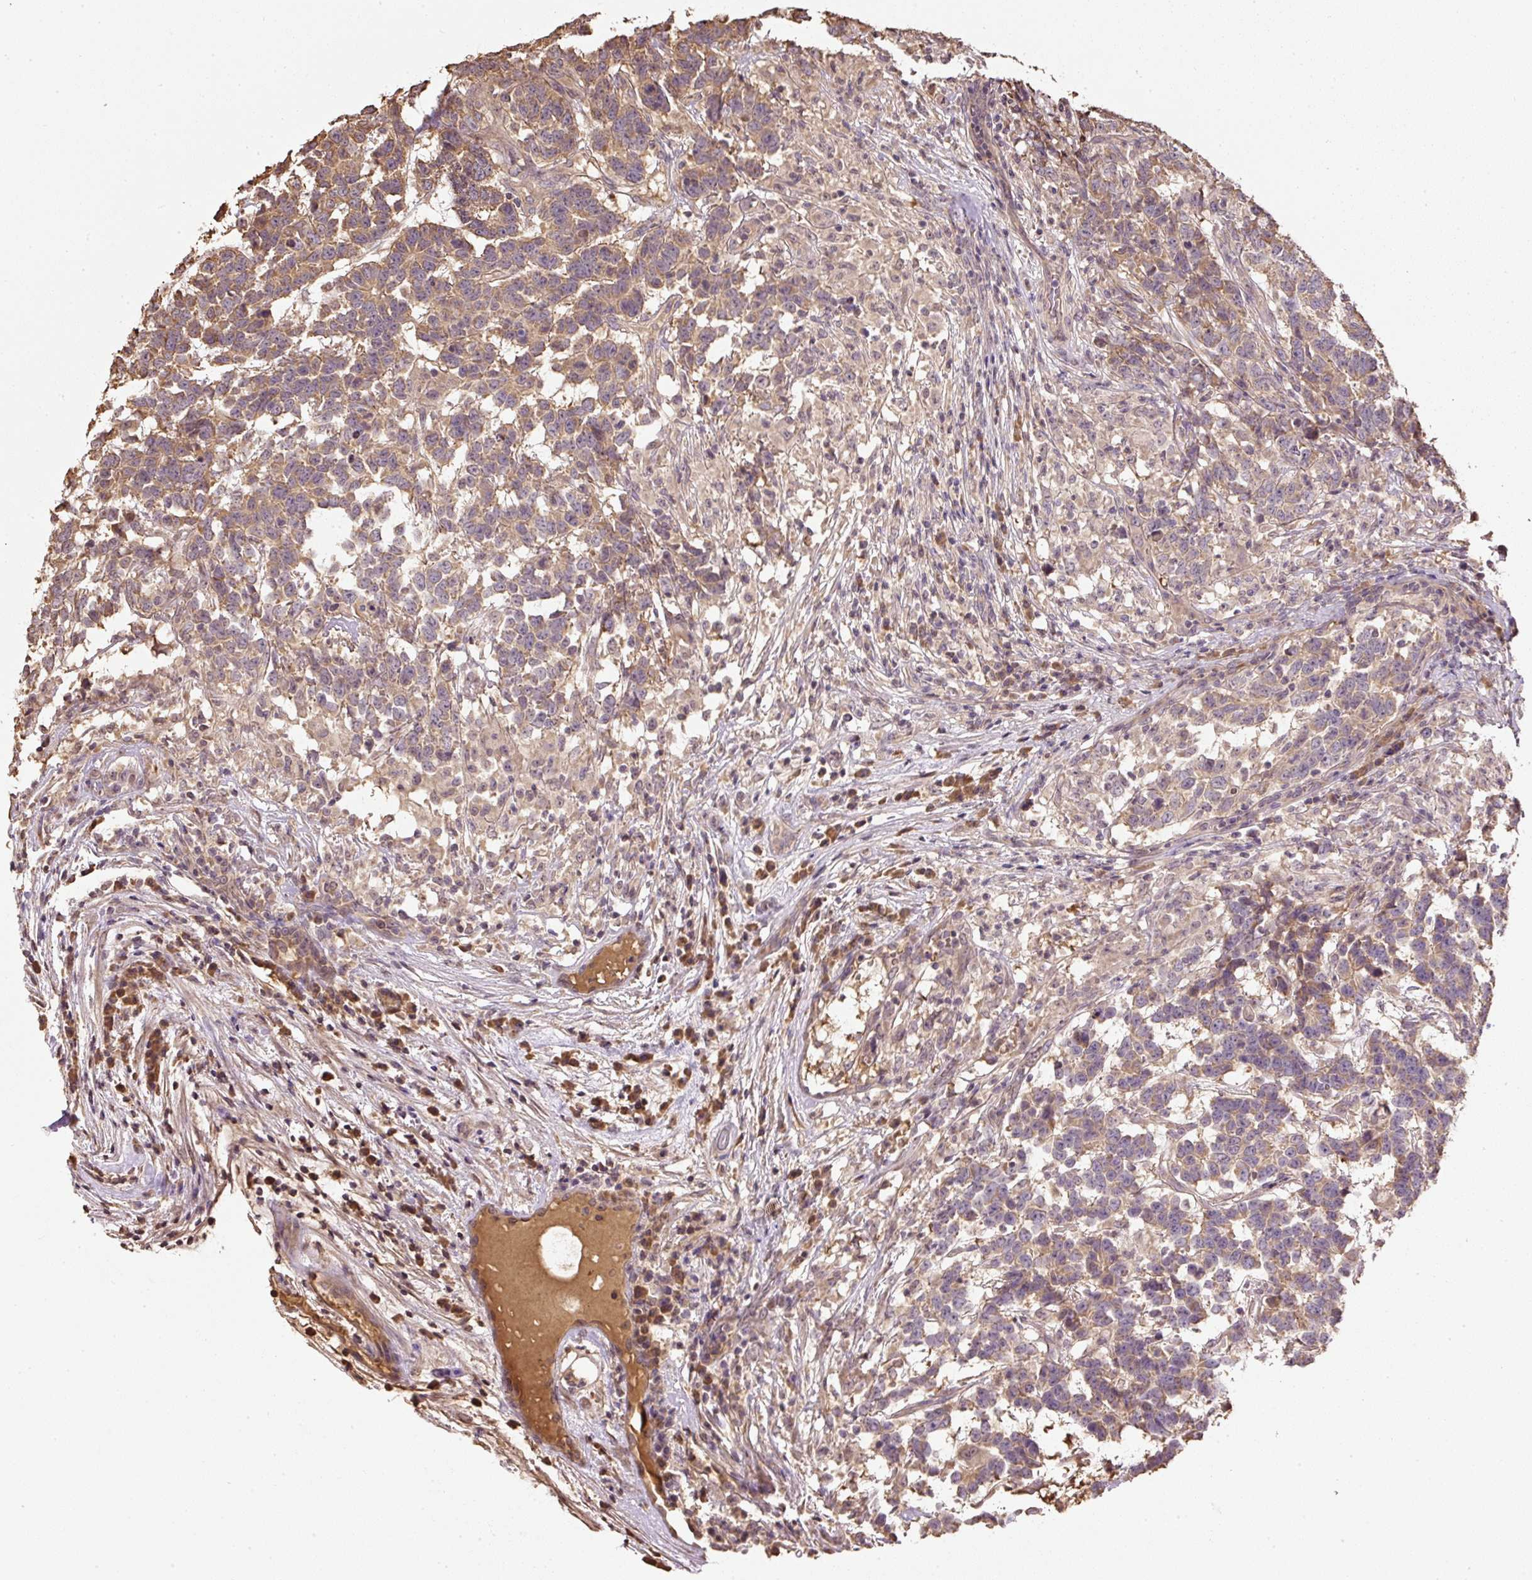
{"staining": {"intensity": "weak", "quantity": ">75%", "location": "cytoplasmic/membranous"}, "tissue": "testis cancer", "cell_type": "Tumor cells", "image_type": "cancer", "snomed": [{"axis": "morphology", "description": "Carcinoma, Embryonal, NOS"}, {"axis": "topography", "description": "Testis"}], "caption": "Immunohistochemistry staining of embryonal carcinoma (testis), which exhibits low levels of weak cytoplasmic/membranous expression in approximately >75% of tumor cells indicating weak cytoplasmic/membranous protein staining. The staining was performed using DAB (3,3'-diaminobenzidine) (brown) for protein detection and nuclei were counterstained in hematoxylin (blue).", "gene": "TMEM170B", "patient": {"sex": "male", "age": 26}}